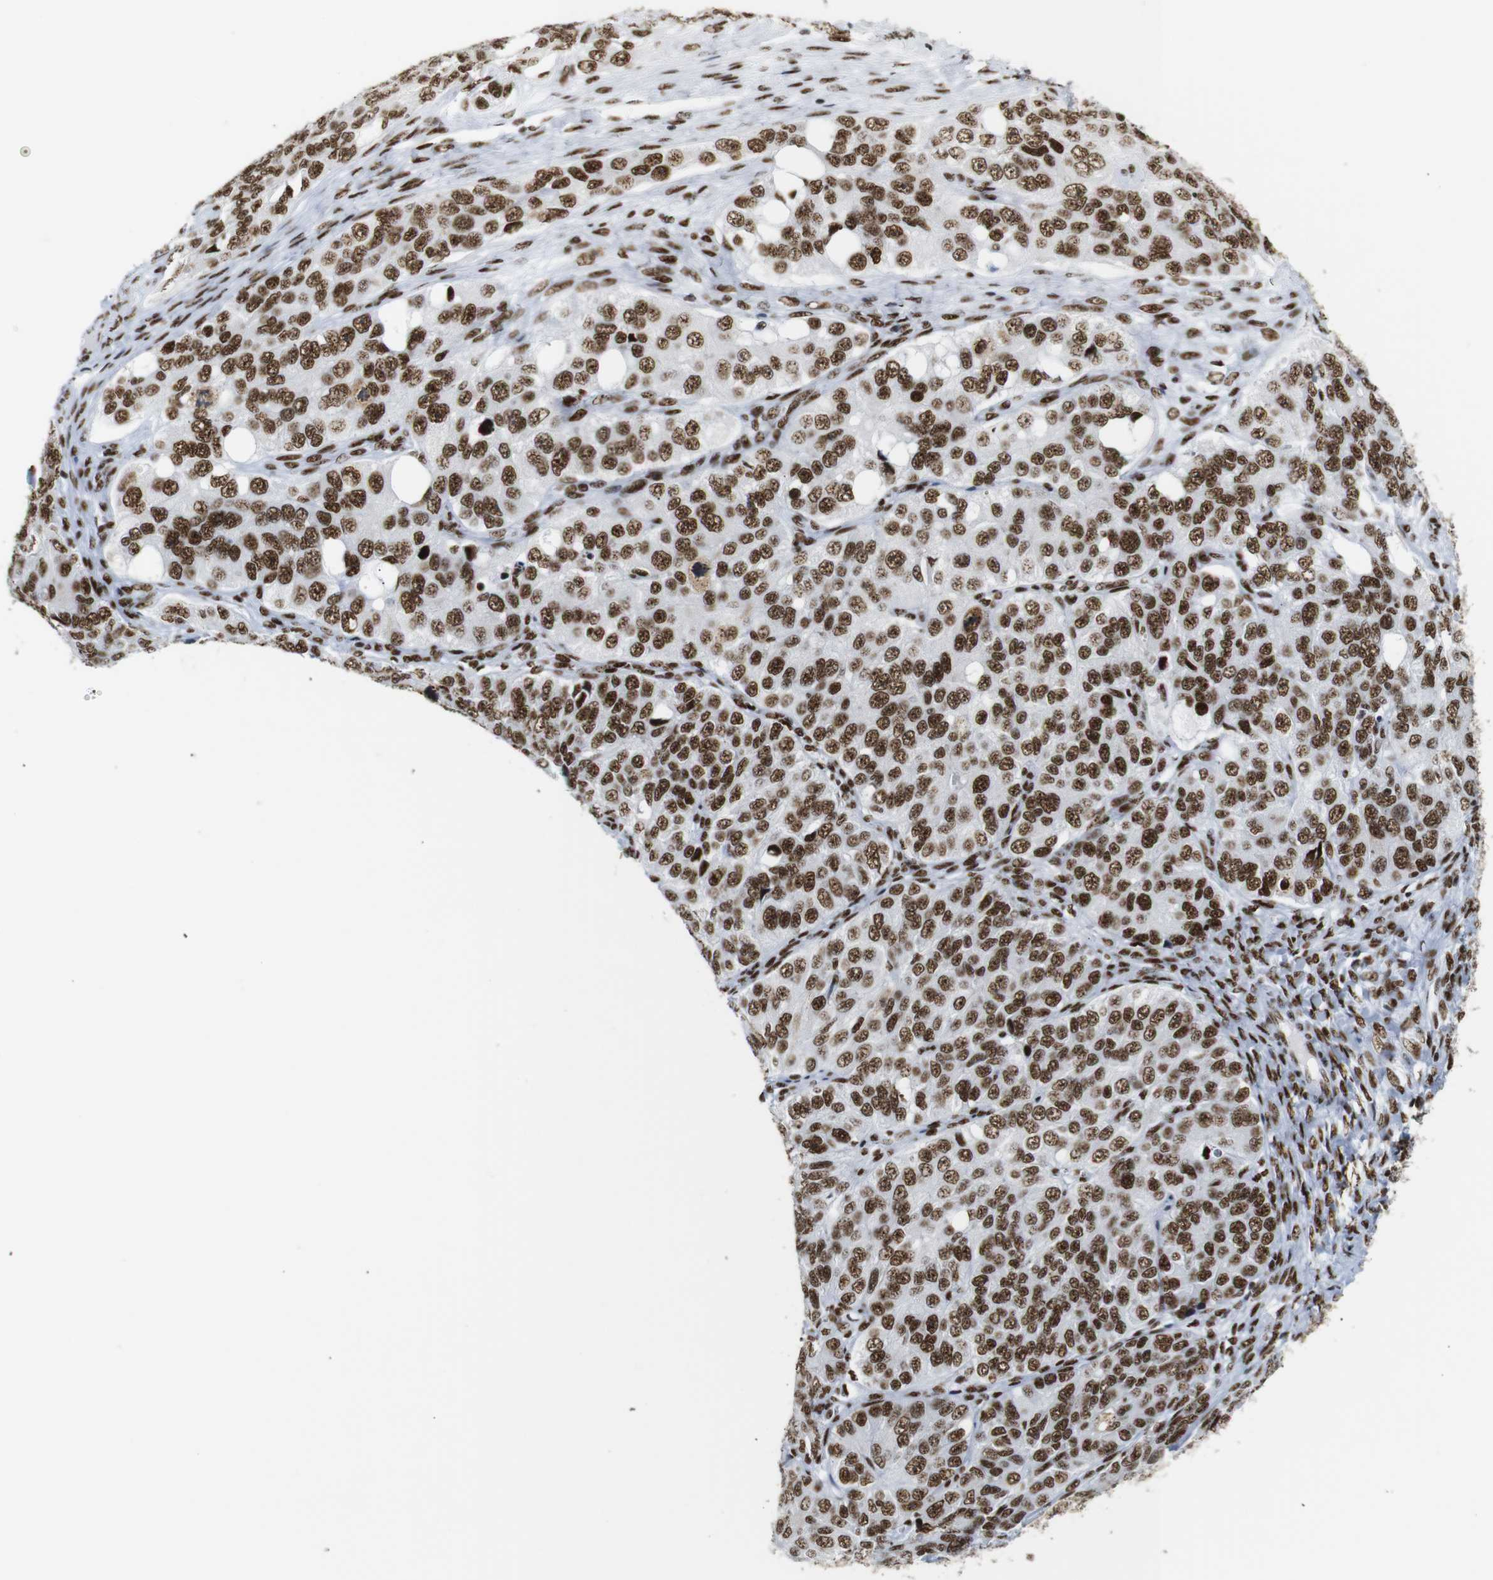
{"staining": {"intensity": "strong", "quantity": ">75%", "location": "nuclear"}, "tissue": "ovarian cancer", "cell_type": "Tumor cells", "image_type": "cancer", "snomed": [{"axis": "morphology", "description": "Carcinoma, endometroid"}, {"axis": "topography", "description": "Ovary"}], "caption": "About >75% of tumor cells in ovarian endometroid carcinoma demonstrate strong nuclear protein expression as visualized by brown immunohistochemical staining.", "gene": "TRA2B", "patient": {"sex": "female", "age": 51}}